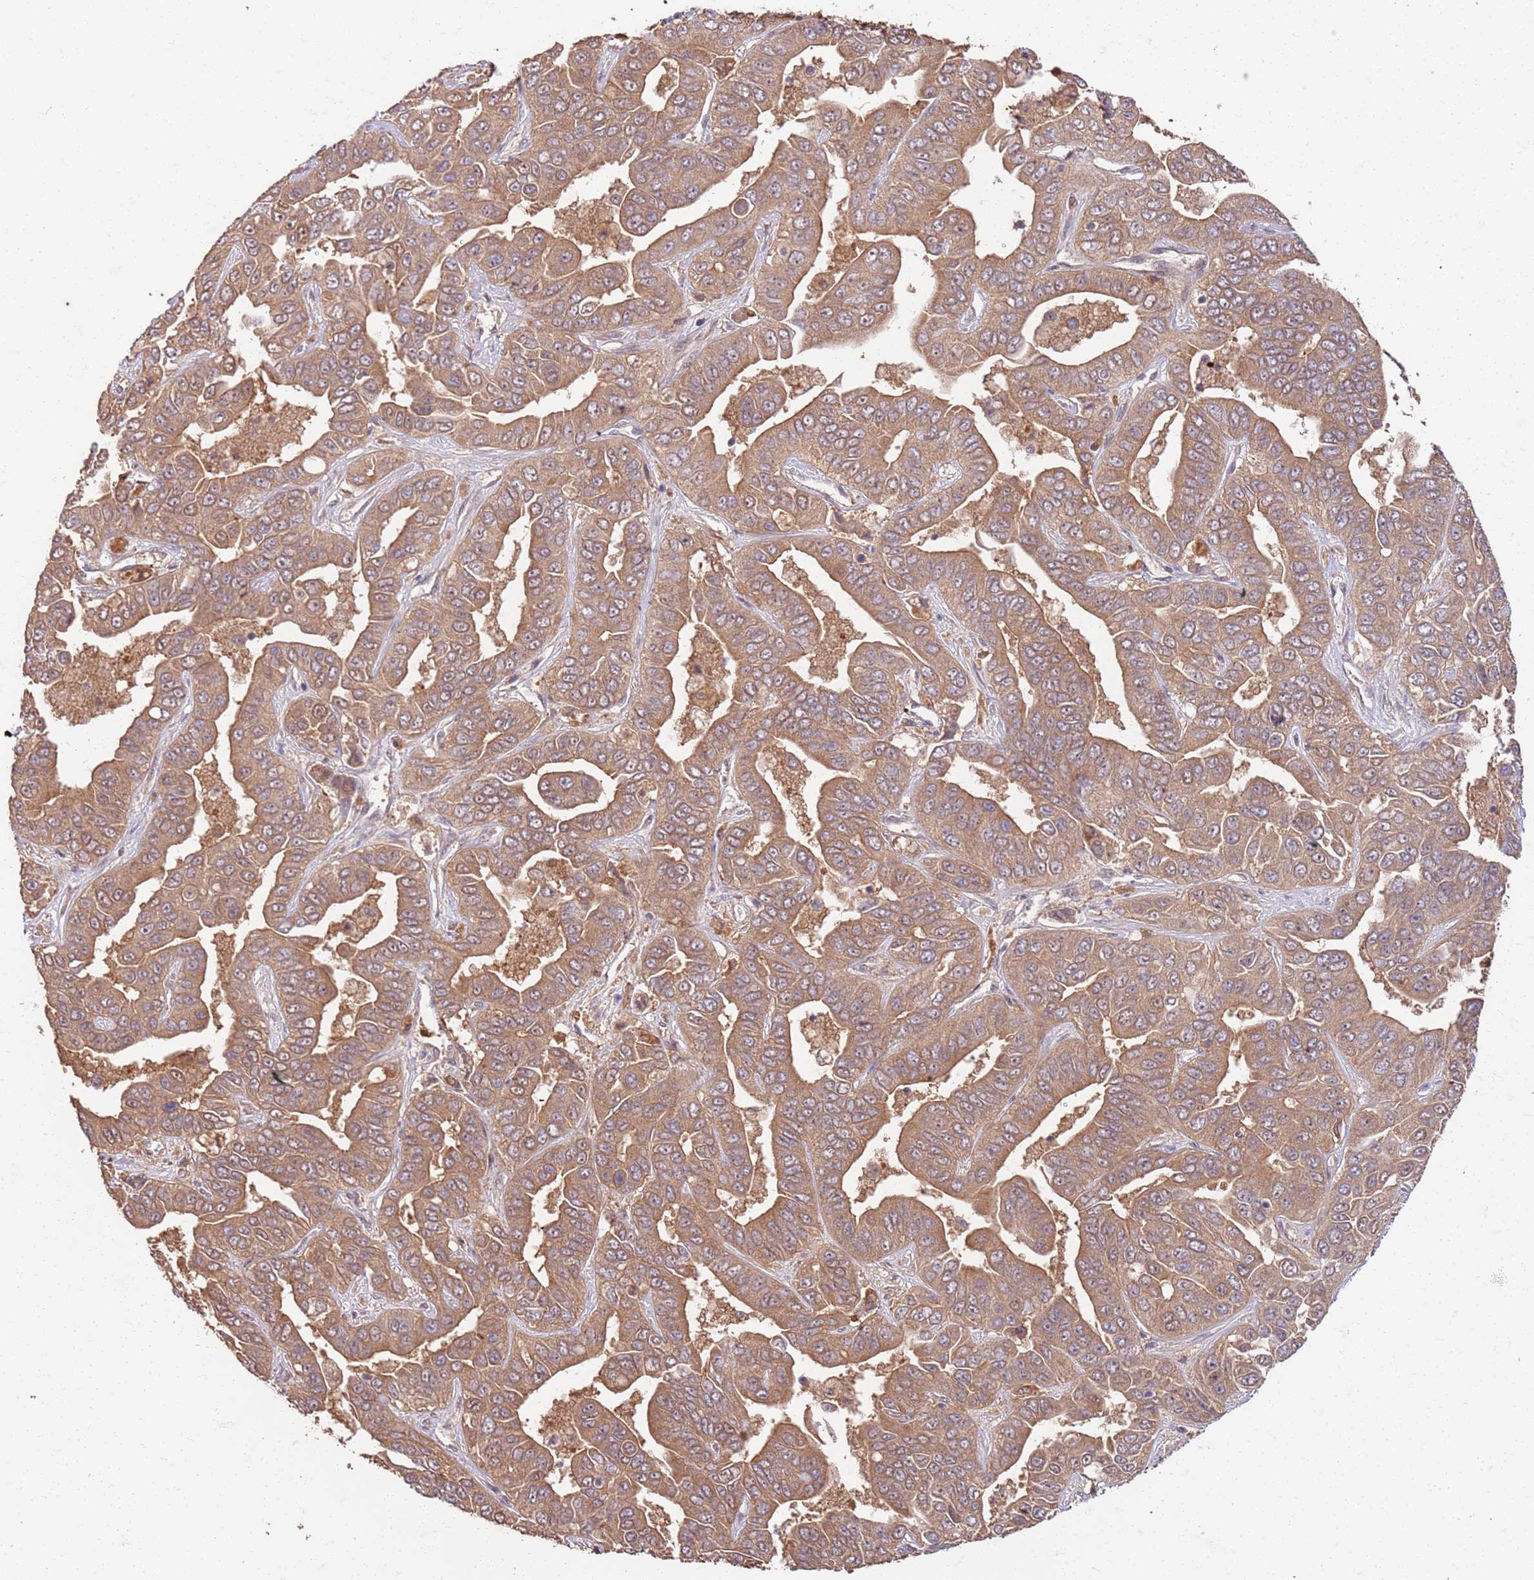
{"staining": {"intensity": "moderate", "quantity": ">75%", "location": "cytoplasmic/membranous"}, "tissue": "liver cancer", "cell_type": "Tumor cells", "image_type": "cancer", "snomed": [{"axis": "morphology", "description": "Cholangiocarcinoma"}, {"axis": "topography", "description": "Liver"}], "caption": "Protein expression analysis of human liver cancer (cholangiocarcinoma) reveals moderate cytoplasmic/membranous expression in about >75% of tumor cells. The staining was performed using DAB (3,3'-diaminobenzidine) to visualize the protein expression in brown, while the nuclei were stained in blue with hematoxylin (Magnification: 20x).", "gene": "UBE3A", "patient": {"sex": "female", "age": 52}}